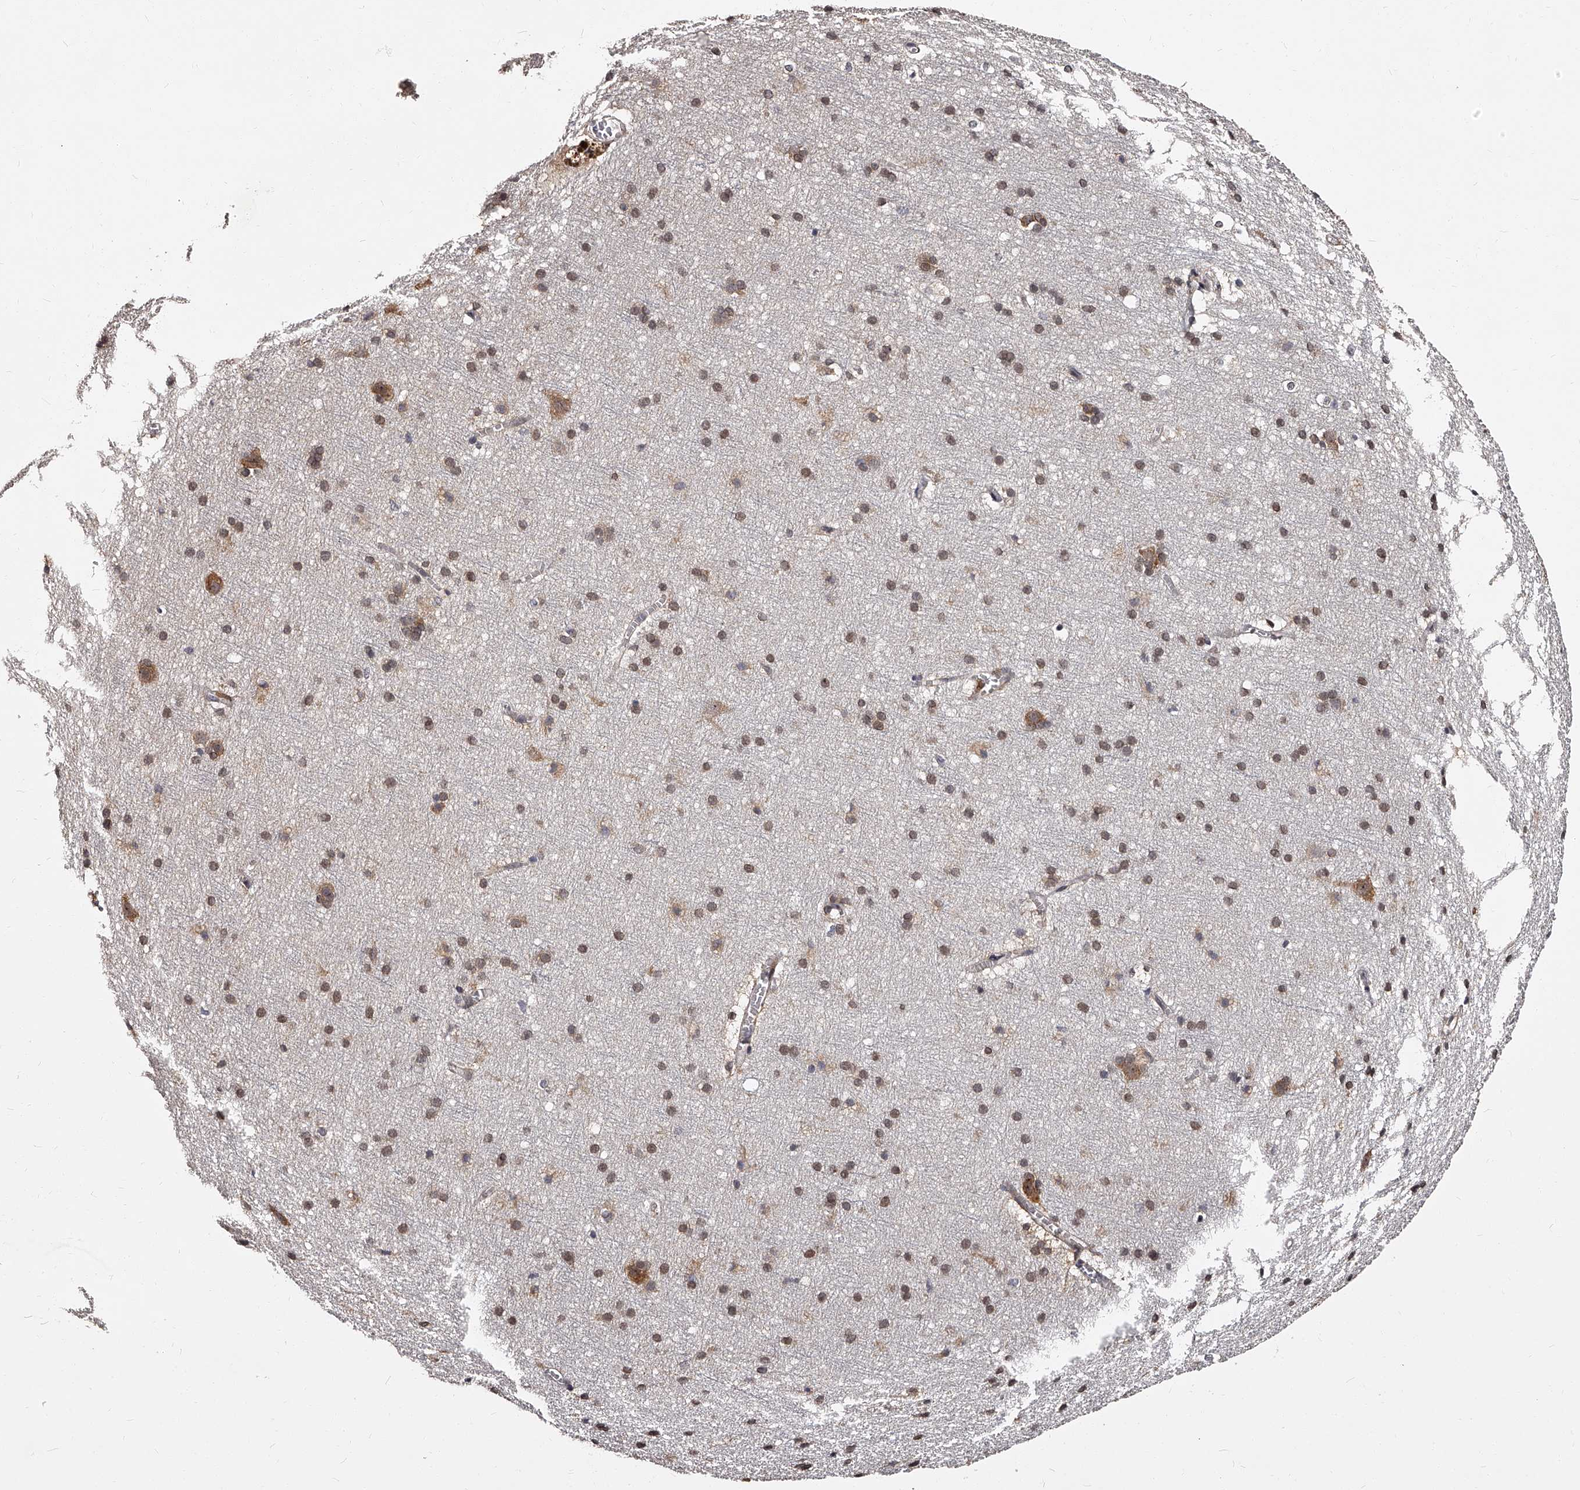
{"staining": {"intensity": "negative", "quantity": "none", "location": "none"}, "tissue": "cerebral cortex", "cell_type": "Endothelial cells", "image_type": "normal", "snomed": [{"axis": "morphology", "description": "Normal tissue, NOS"}, {"axis": "topography", "description": "Cerebral cortex"}], "caption": "IHC histopathology image of unremarkable human cerebral cortex stained for a protein (brown), which demonstrates no positivity in endothelial cells.", "gene": "RSC1A1", "patient": {"sex": "male", "age": 54}}